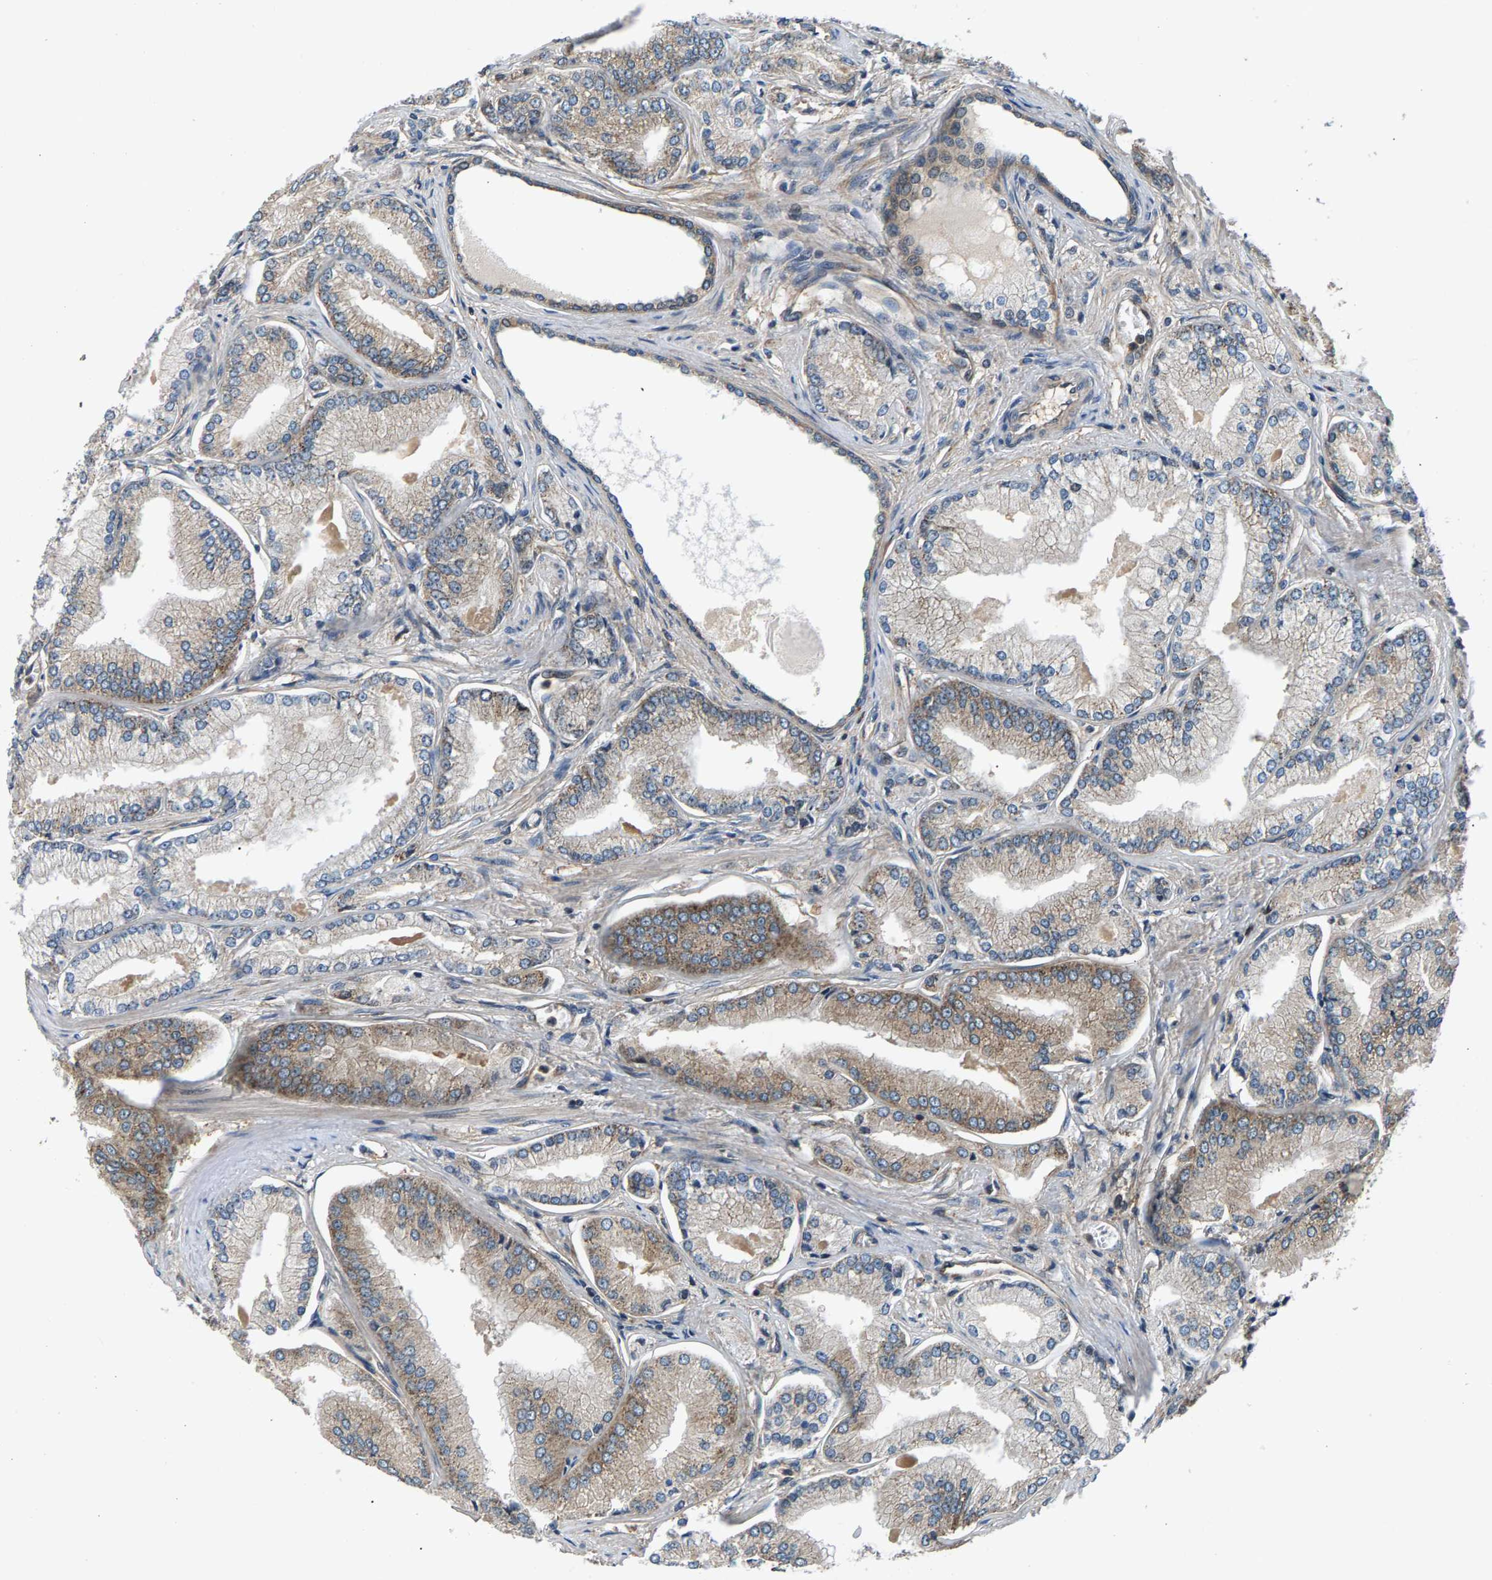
{"staining": {"intensity": "weak", "quantity": "25%-75%", "location": "cytoplasmic/membranous"}, "tissue": "prostate cancer", "cell_type": "Tumor cells", "image_type": "cancer", "snomed": [{"axis": "morphology", "description": "Adenocarcinoma, Low grade"}, {"axis": "topography", "description": "Prostate"}], "caption": "Prostate cancer stained with immunohistochemistry (IHC) reveals weak cytoplasmic/membranous positivity in approximately 25%-75% of tumor cells. Using DAB (3,3'-diaminobenzidine) (brown) and hematoxylin (blue) stains, captured at high magnification using brightfield microscopy.", "gene": "FAM78A", "patient": {"sex": "male", "age": 52}}